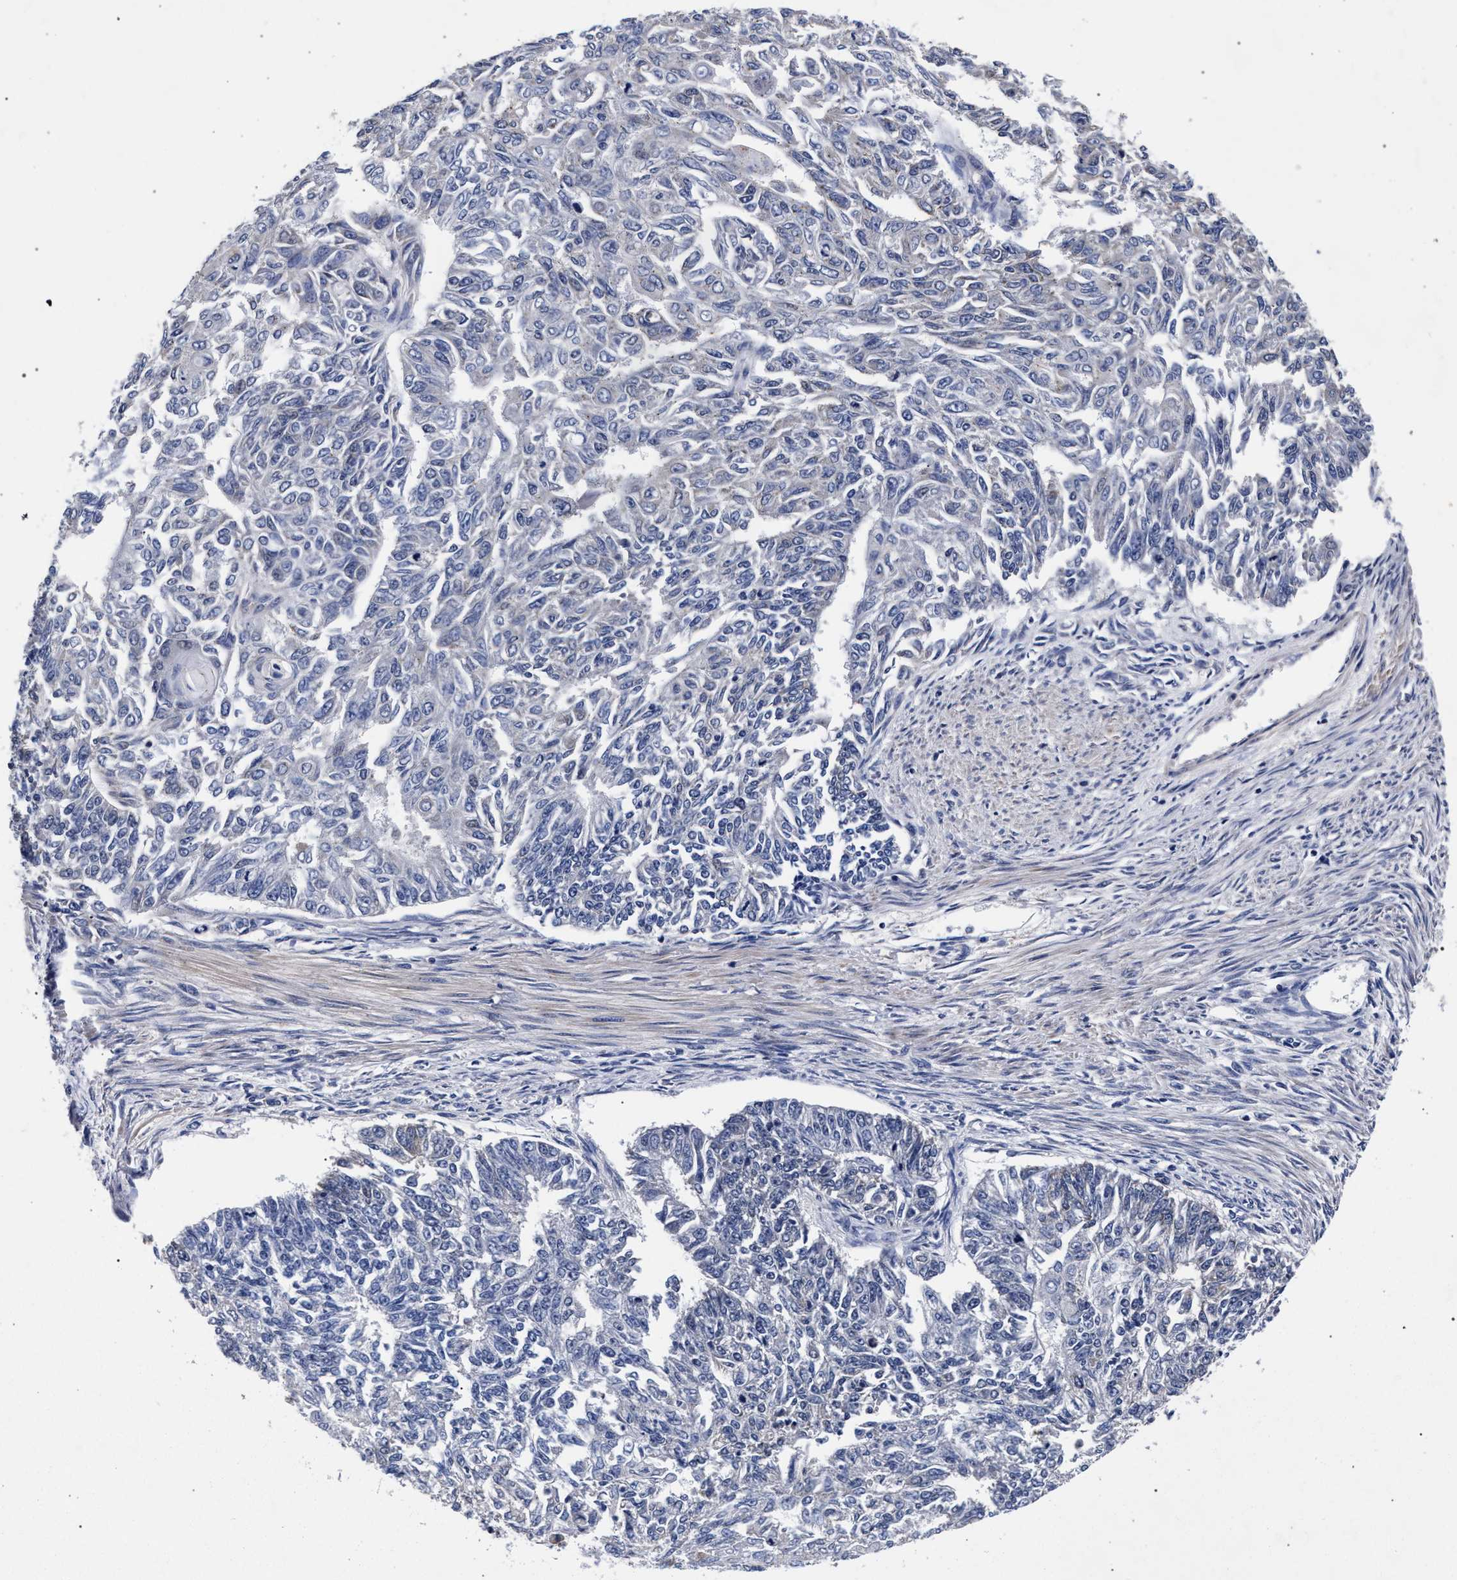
{"staining": {"intensity": "negative", "quantity": "none", "location": "none"}, "tissue": "endometrial cancer", "cell_type": "Tumor cells", "image_type": "cancer", "snomed": [{"axis": "morphology", "description": "Adenocarcinoma, NOS"}, {"axis": "topography", "description": "Endometrium"}], "caption": "This is a micrograph of IHC staining of endometrial adenocarcinoma, which shows no staining in tumor cells.", "gene": "CFAP95", "patient": {"sex": "female", "age": 32}}